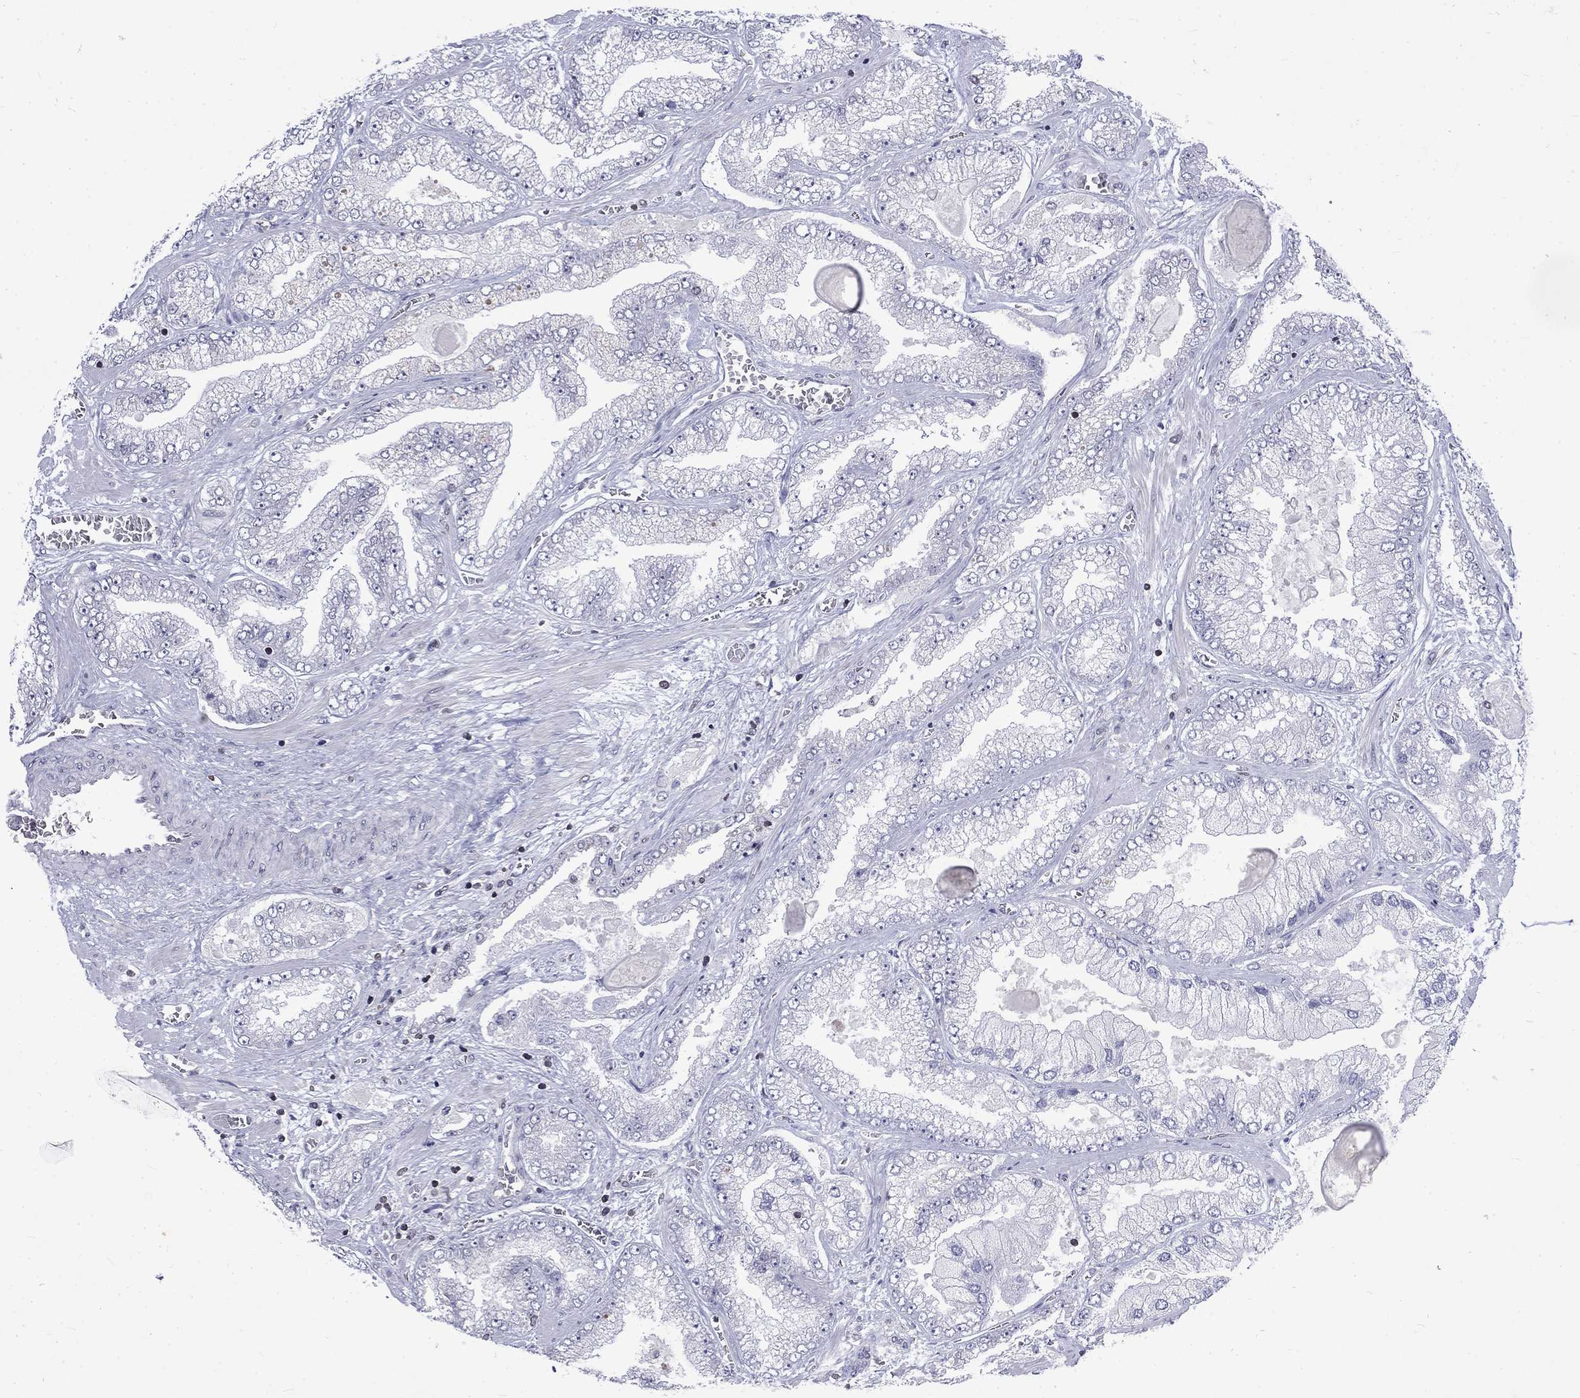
{"staining": {"intensity": "negative", "quantity": "none", "location": "none"}, "tissue": "prostate cancer", "cell_type": "Tumor cells", "image_type": "cancer", "snomed": [{"axis": "morphology", "description": "Adenocarcinoma, Low grade"}, {"axis": "topography", "description": "Prostate"}], "caption": "This is a histopathology image of immunohistochemistry staining of adenocarcinoma (low-grade) (prostate), which shows no staining in tumor cells.", "gene": "SLA", "patient": {"sex": "male", "age": 57}}